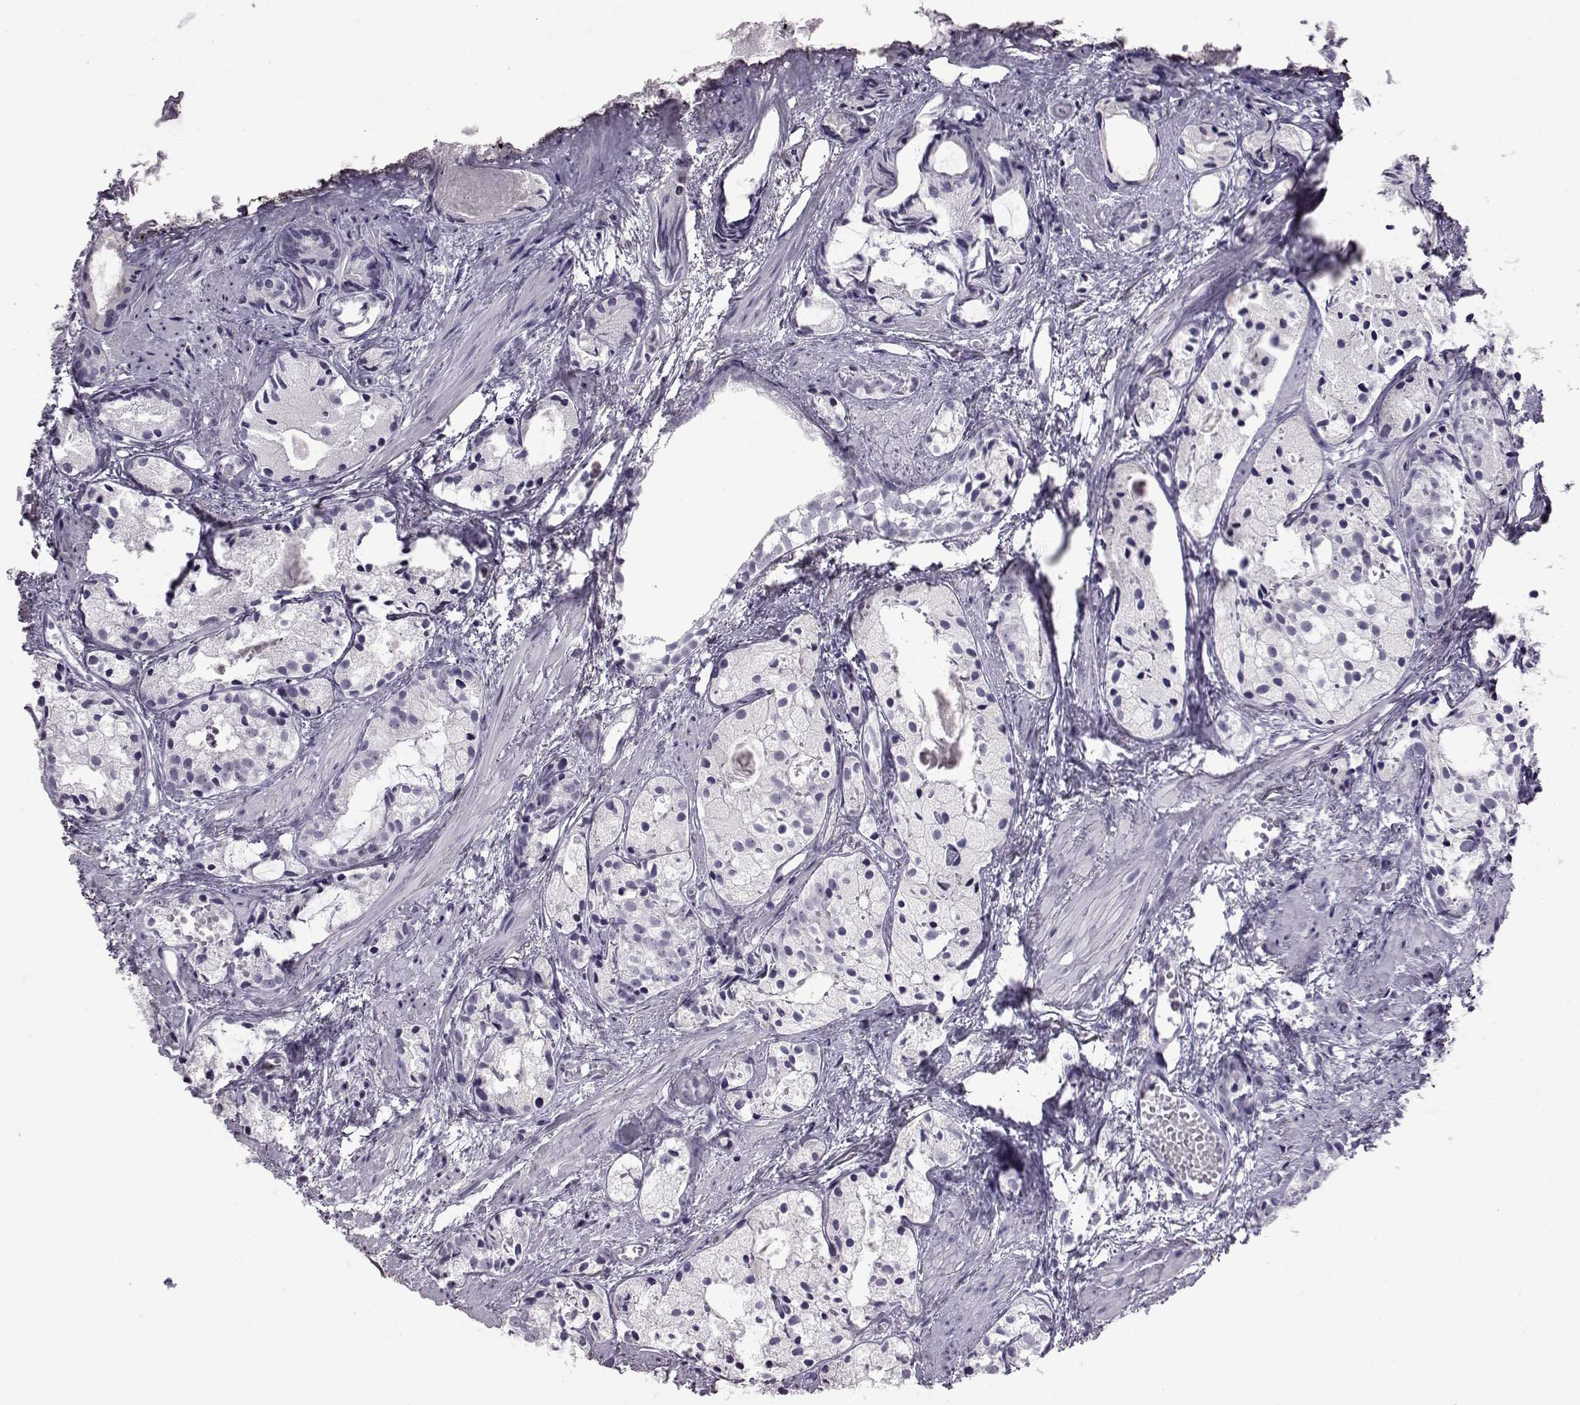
{"staining": {"intensity": "negative", "quantity": "none", "location": "none"}, "tissue": "prostate cancer", "cell_type": "Tumor cells", "image_type": "cancer", "snomed": [{"axis": "morphology", "description": "Adenocarcinoma, High grade"}, {"axis": "topography", "description": "Prostate"}], "caption": "This is an IHC histopathology image of human high-grade adenocarcinoma (prostate). There is no positivity in tumor cells.", "gene": "ADGRG2", "patient": {"sex": "male", "age": 85}}